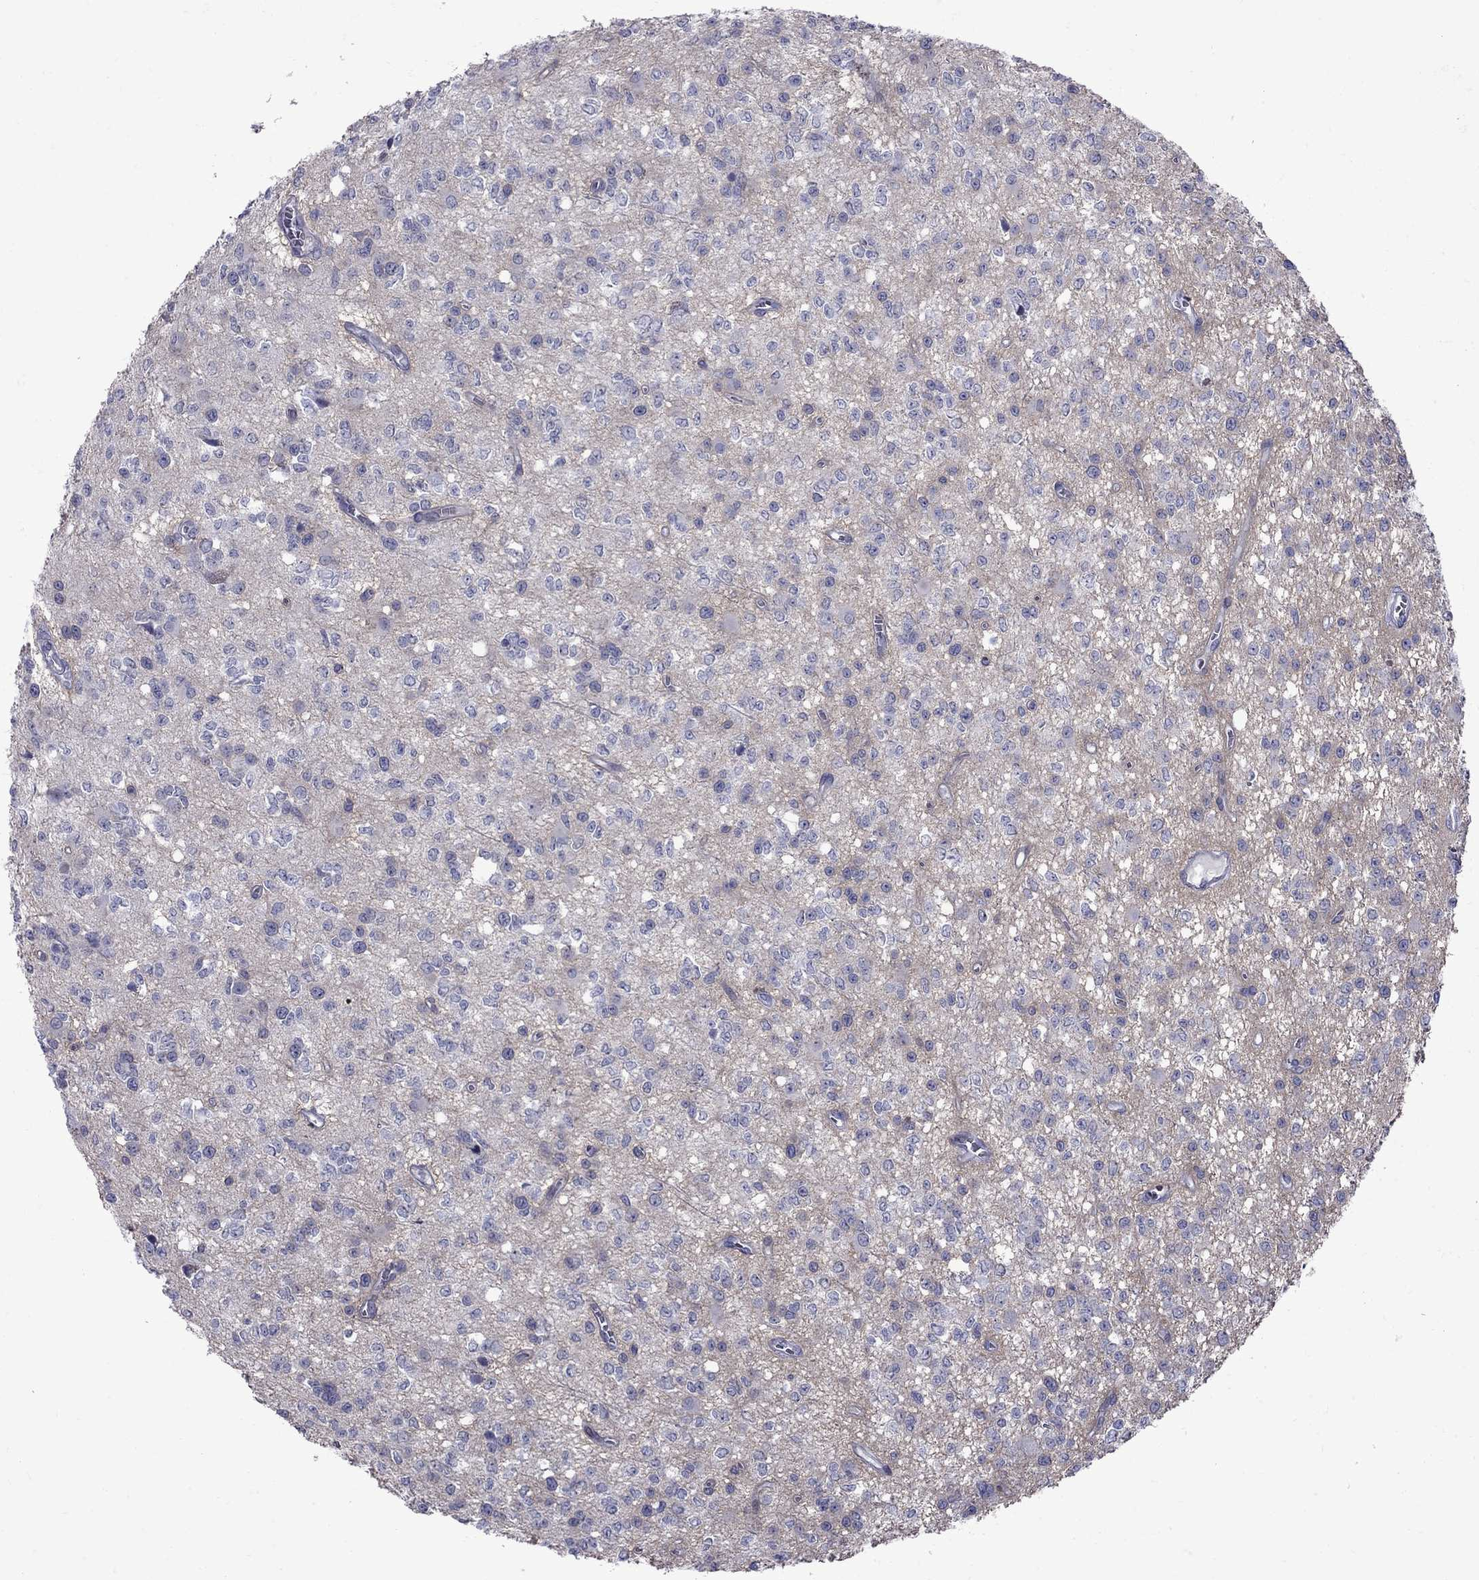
{"staining": {"intensity": "negative", "quantity": "none", "location": "none"}, "tissue": "glioma", "cell_type": "Tumor cells", "image_type": "cancer", "snomed": [{"axis": "morphology", "description": "Glioma, malignant, Low grade"}, {"axis": "topography", "description": "Brain"}], "caption": "DAB (3,3'-diaminobenzidine) immunohistochemical staining of human glioma reveals no significant expression in tumor cells. Brightfield microscopy of immunohistochemistry (IHC) stained with DAB (3,3'-diaminobenzidine) (brown) and hematoxylin (blue), captured at high magnification.", "gene": "NRARP", "patient": {"sex": "female", "age": 45}}